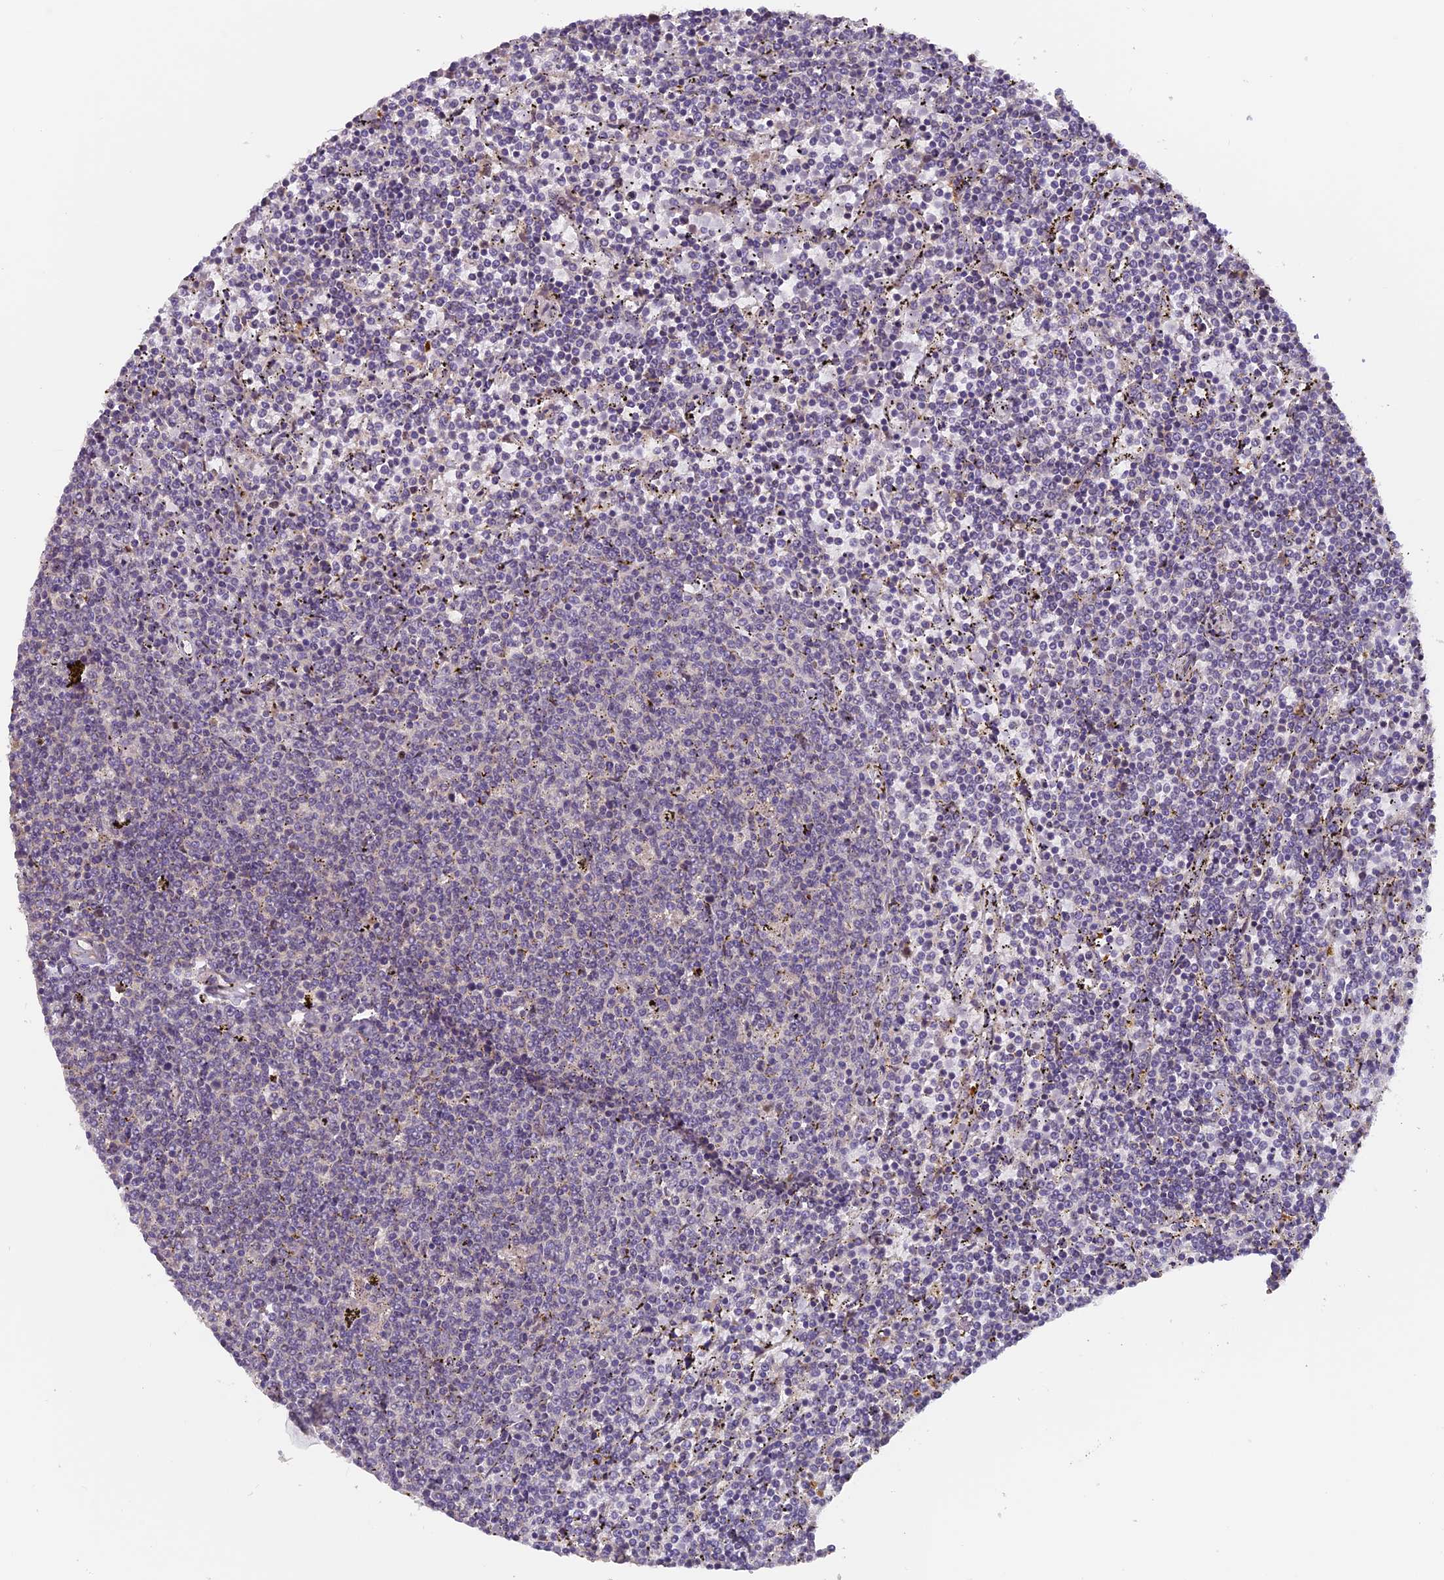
{"staining": {"intensity": "negative", "quantity": "none", "location": "none"}, "tissue": "lymphoma", "cell_type": "Tumor cells", "image_type": "cancer", "snomed": [{"axis": "morphology", "description": "Malignant lymphoma, non-Hodgkin's type, Low grade"}, {"axis": "topography", "description": "Spleen"}], "caption": "Photomicrograph shows no significant protein positivity in tumor cells of lymphoma.", "gene": "RAB28", "patient": {"sex": "female", "age": 50}}